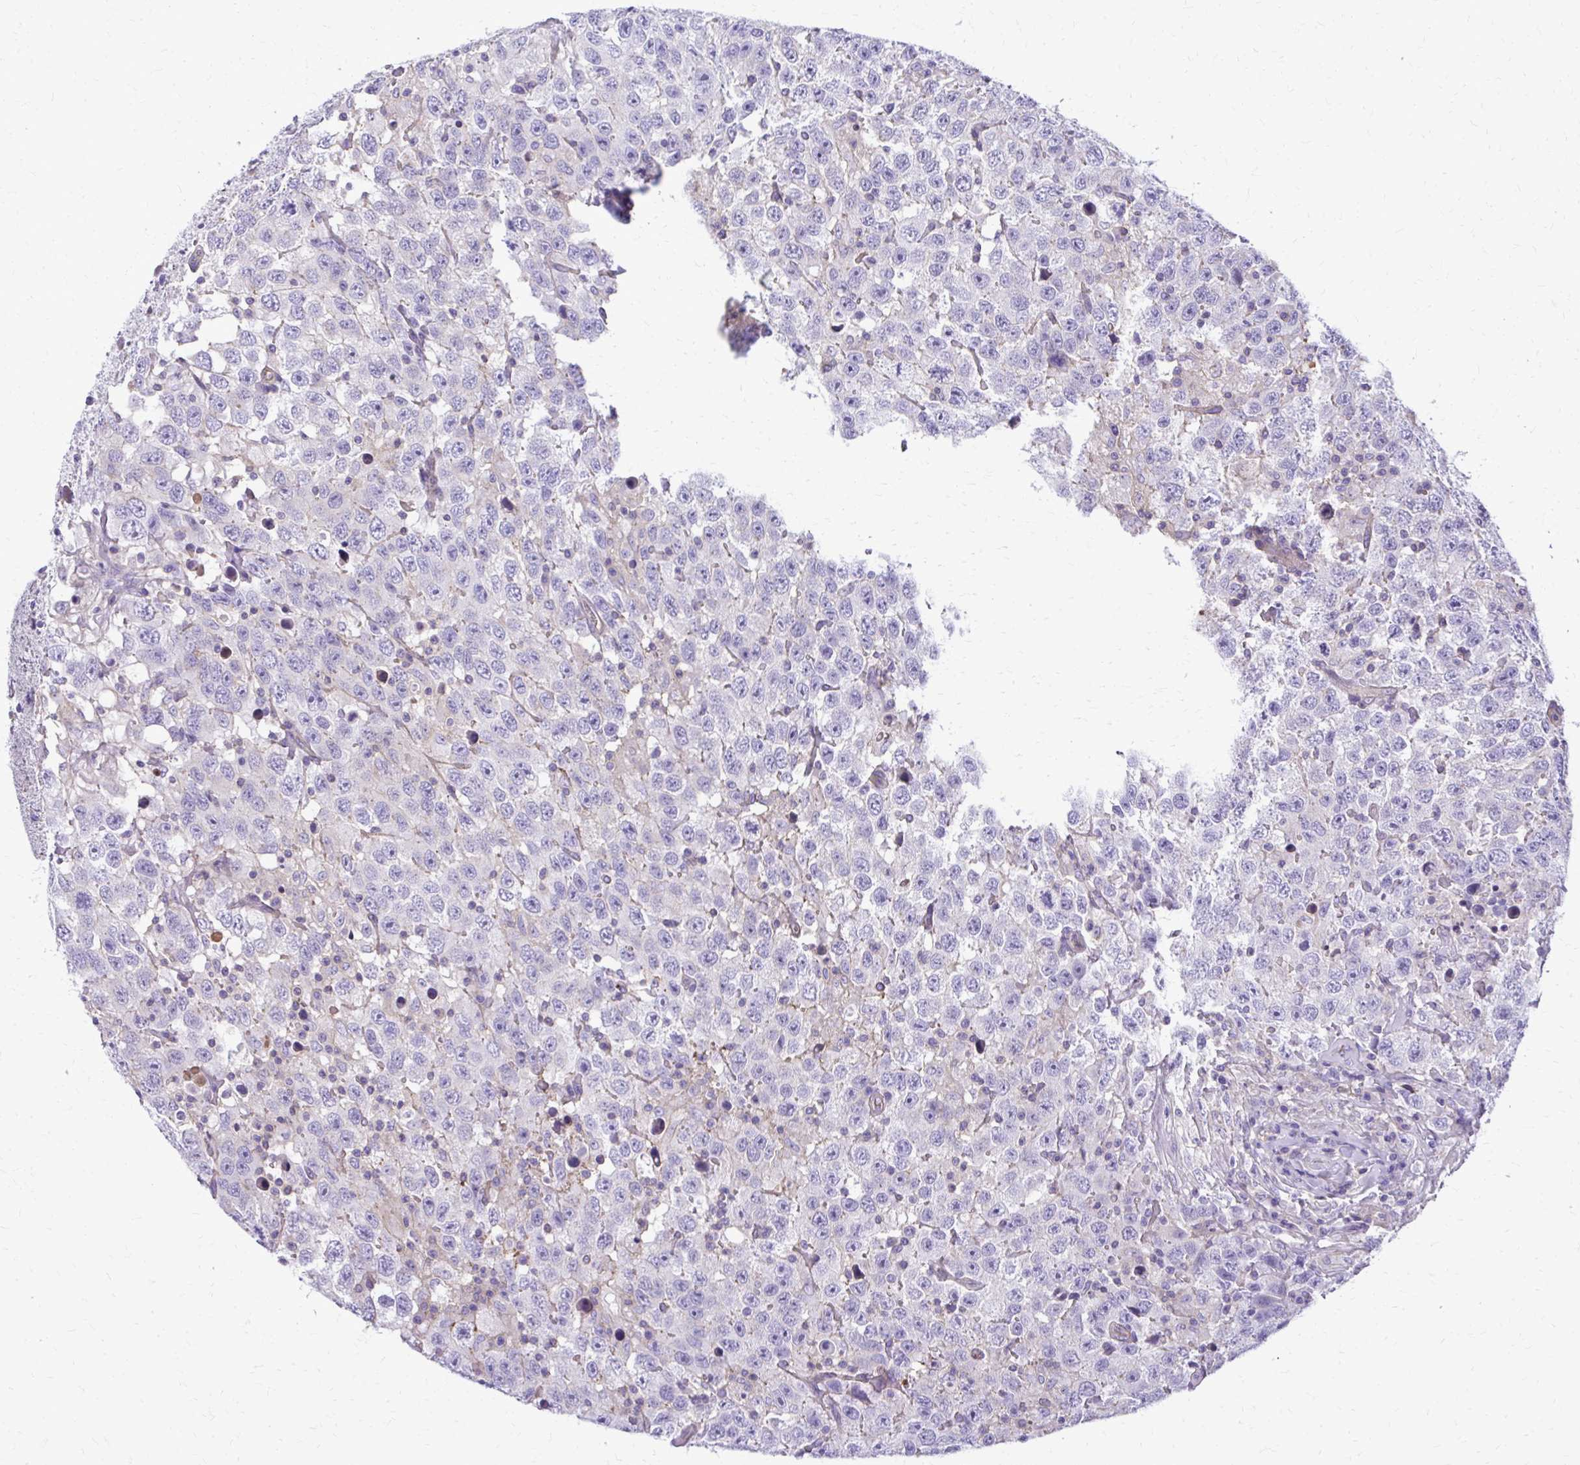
{"staining": {"intensity": "negative", "quantity": "none", "location": "none"}, "tissue": "testis cancer", "cell_type": "Tumor cells", "image_type": "cancer", "snomed": [{"axis": "morphology", "description": "Seminoma, NOS"}, {"axis": "topography", "description": "Testis"}], "caption": "DAB (3,3'-diaminobenzidine) immunohistochemical staining of human testis cancer (seminoma) exhibits no significant staining in tumor cells.", "gene": "RUNDC3B", "patient": {"sex": "male", "age": 41}}